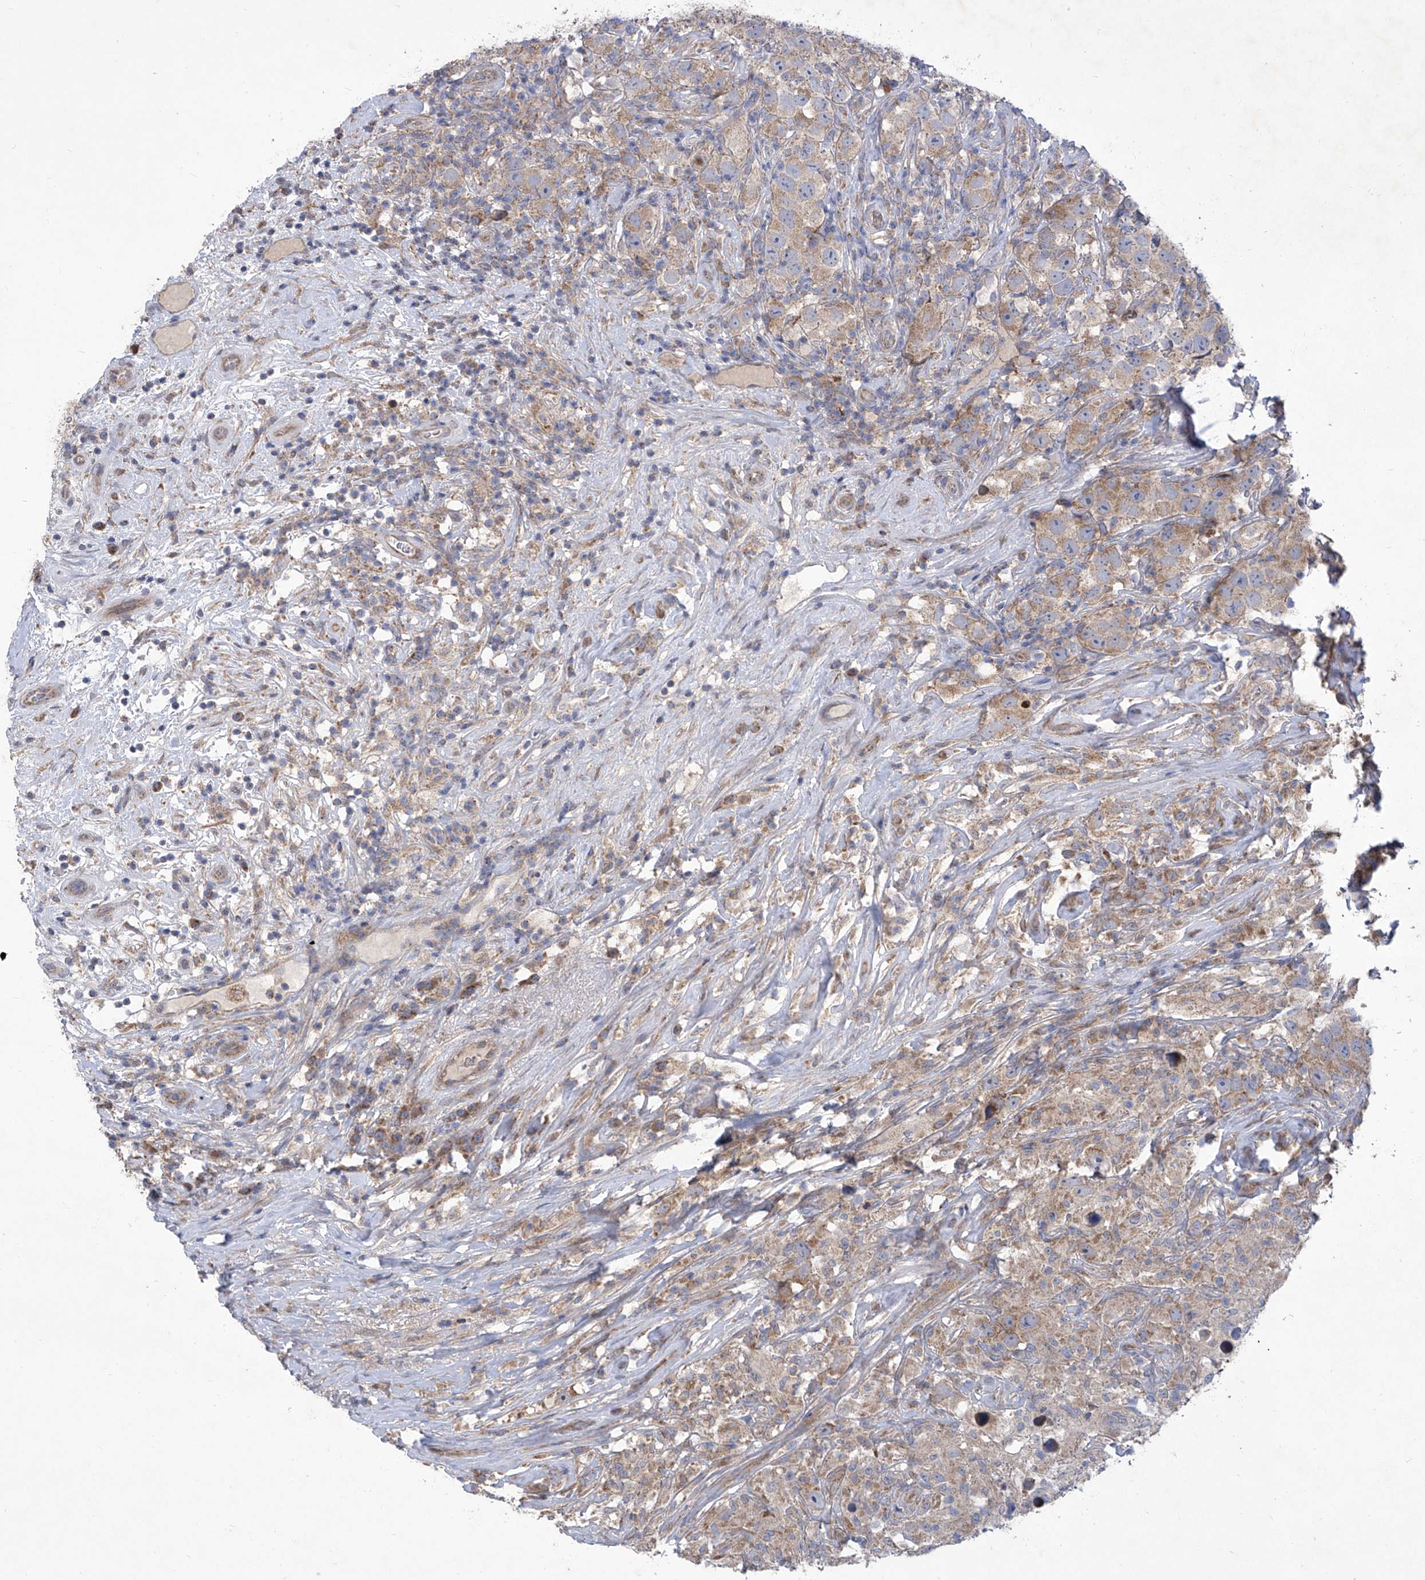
{"staining": {"intensity": "weak", "quantity": ">75%", "location": "cytoplasmic/membranous"}, "tissue": "testis cancer", "cell_type": "Tumor cells", "image_type": "cancer", "snomed": [{"axis": "morphology", "description": "Seminoma, NOS"}, {"axis": "topography", "description": "Testis"}], "caption": "A brown stain highlights weak cytoplasmic/membranous expression of a protein in testis cancer (seminoma) tumor cells. Immunohistochemistry (ihc) stains the protein of interest in brown and the nuclei are stained blue.", "gene": "COQ3", "patient": {"sex": "male", "age": 49}}